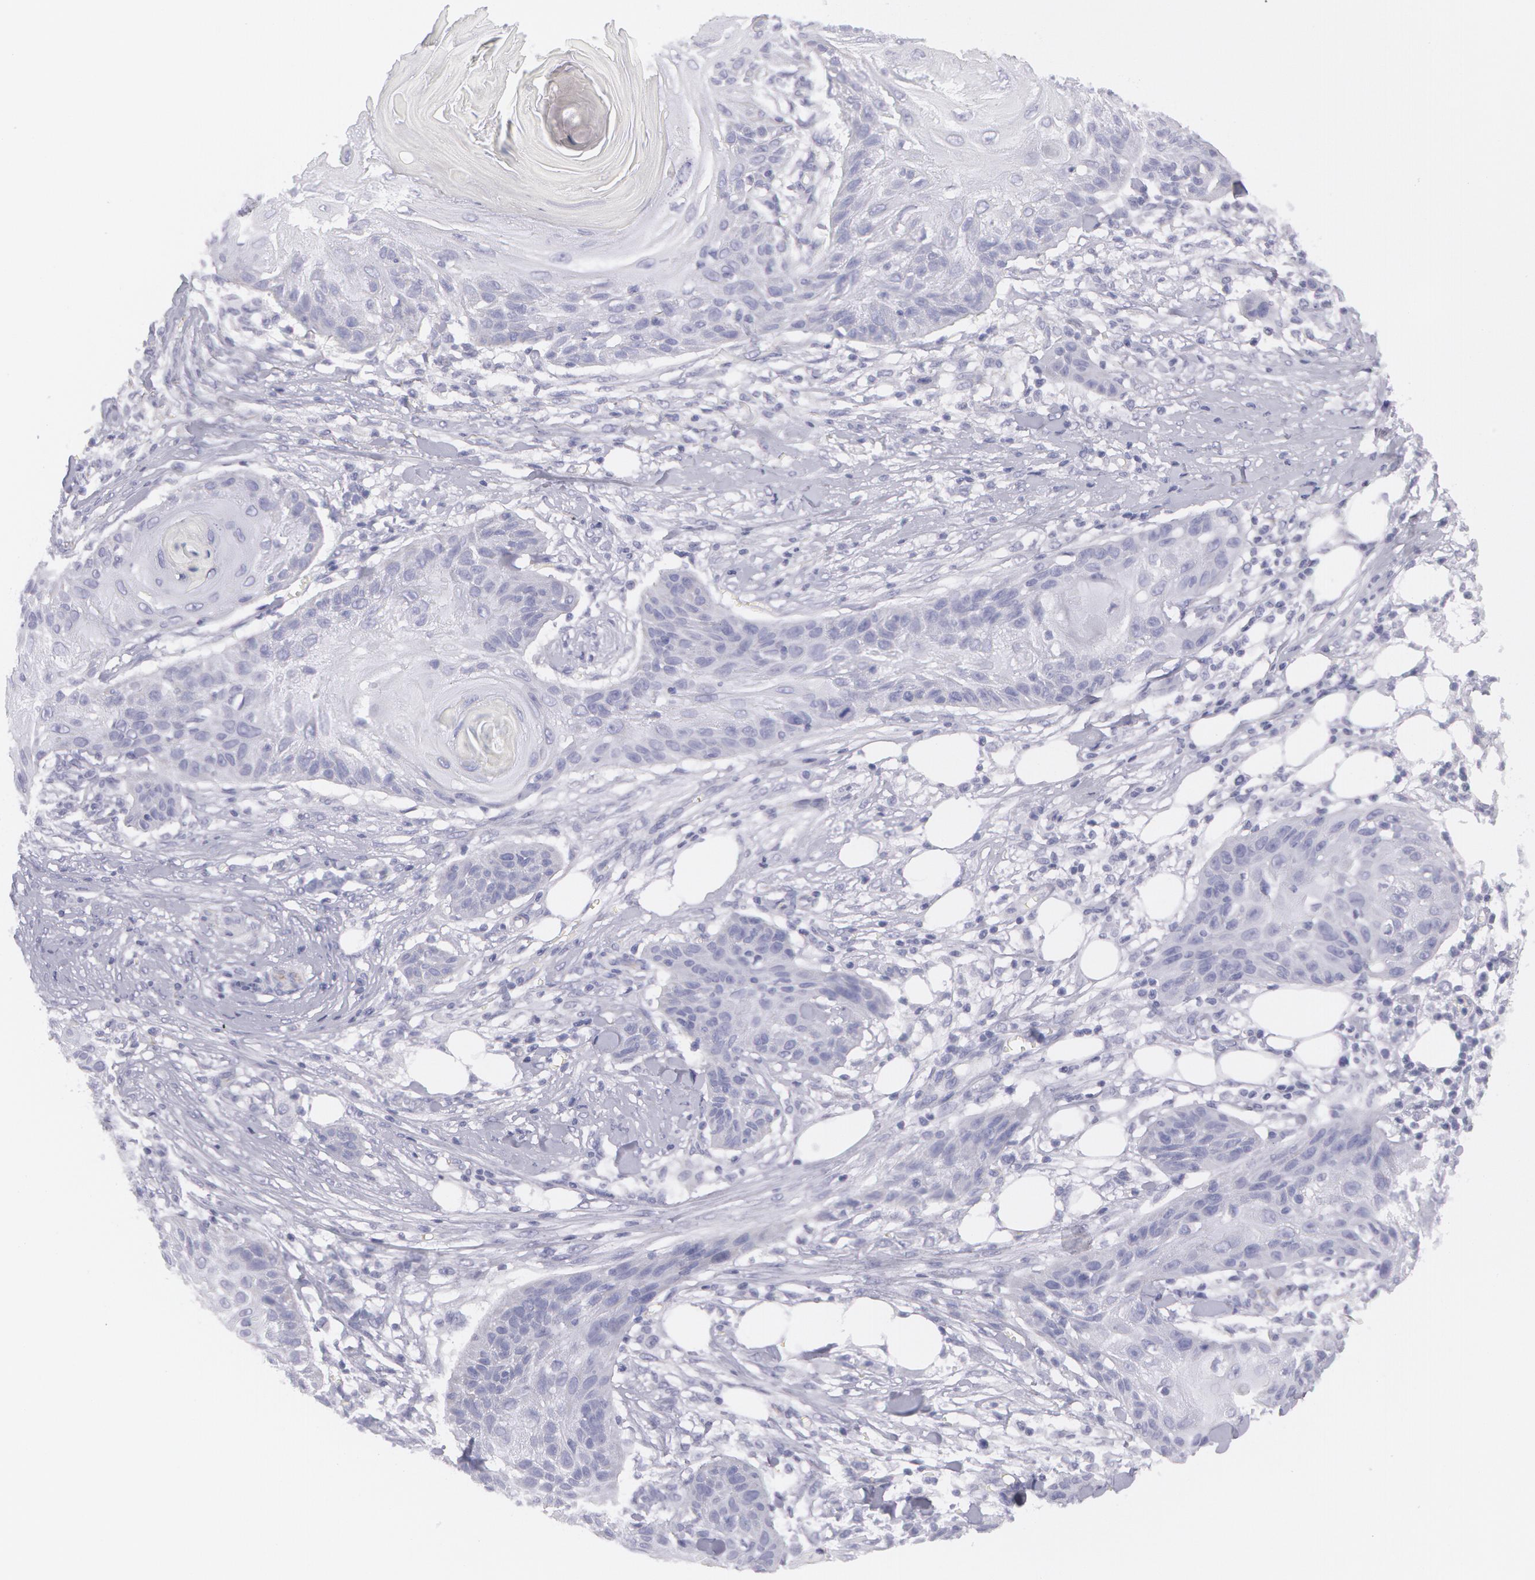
{"staining": {"intensity": "negative", "quantity": "none", "location": "none"}, "tissue": "skin cancer", "cell_type": "Tumor cells", "image_type": "cancer", "snomed": [{"axis": "morphology", "description": "Squamous cell carcinoma, NOS"}, {"axis": "topography", "description": "Skin"}], "caption": "High power microscopy micrograph of an IHC image of skin squamous cell carcinoma, revealing no significant positivity in tumor cells. (DAB (3,3'-diaminobenzidine) IHC visualized using brightfield microscopy, high magnification).", "gene": "AMACR", "patient": {"sex": "female", "age": 88}}